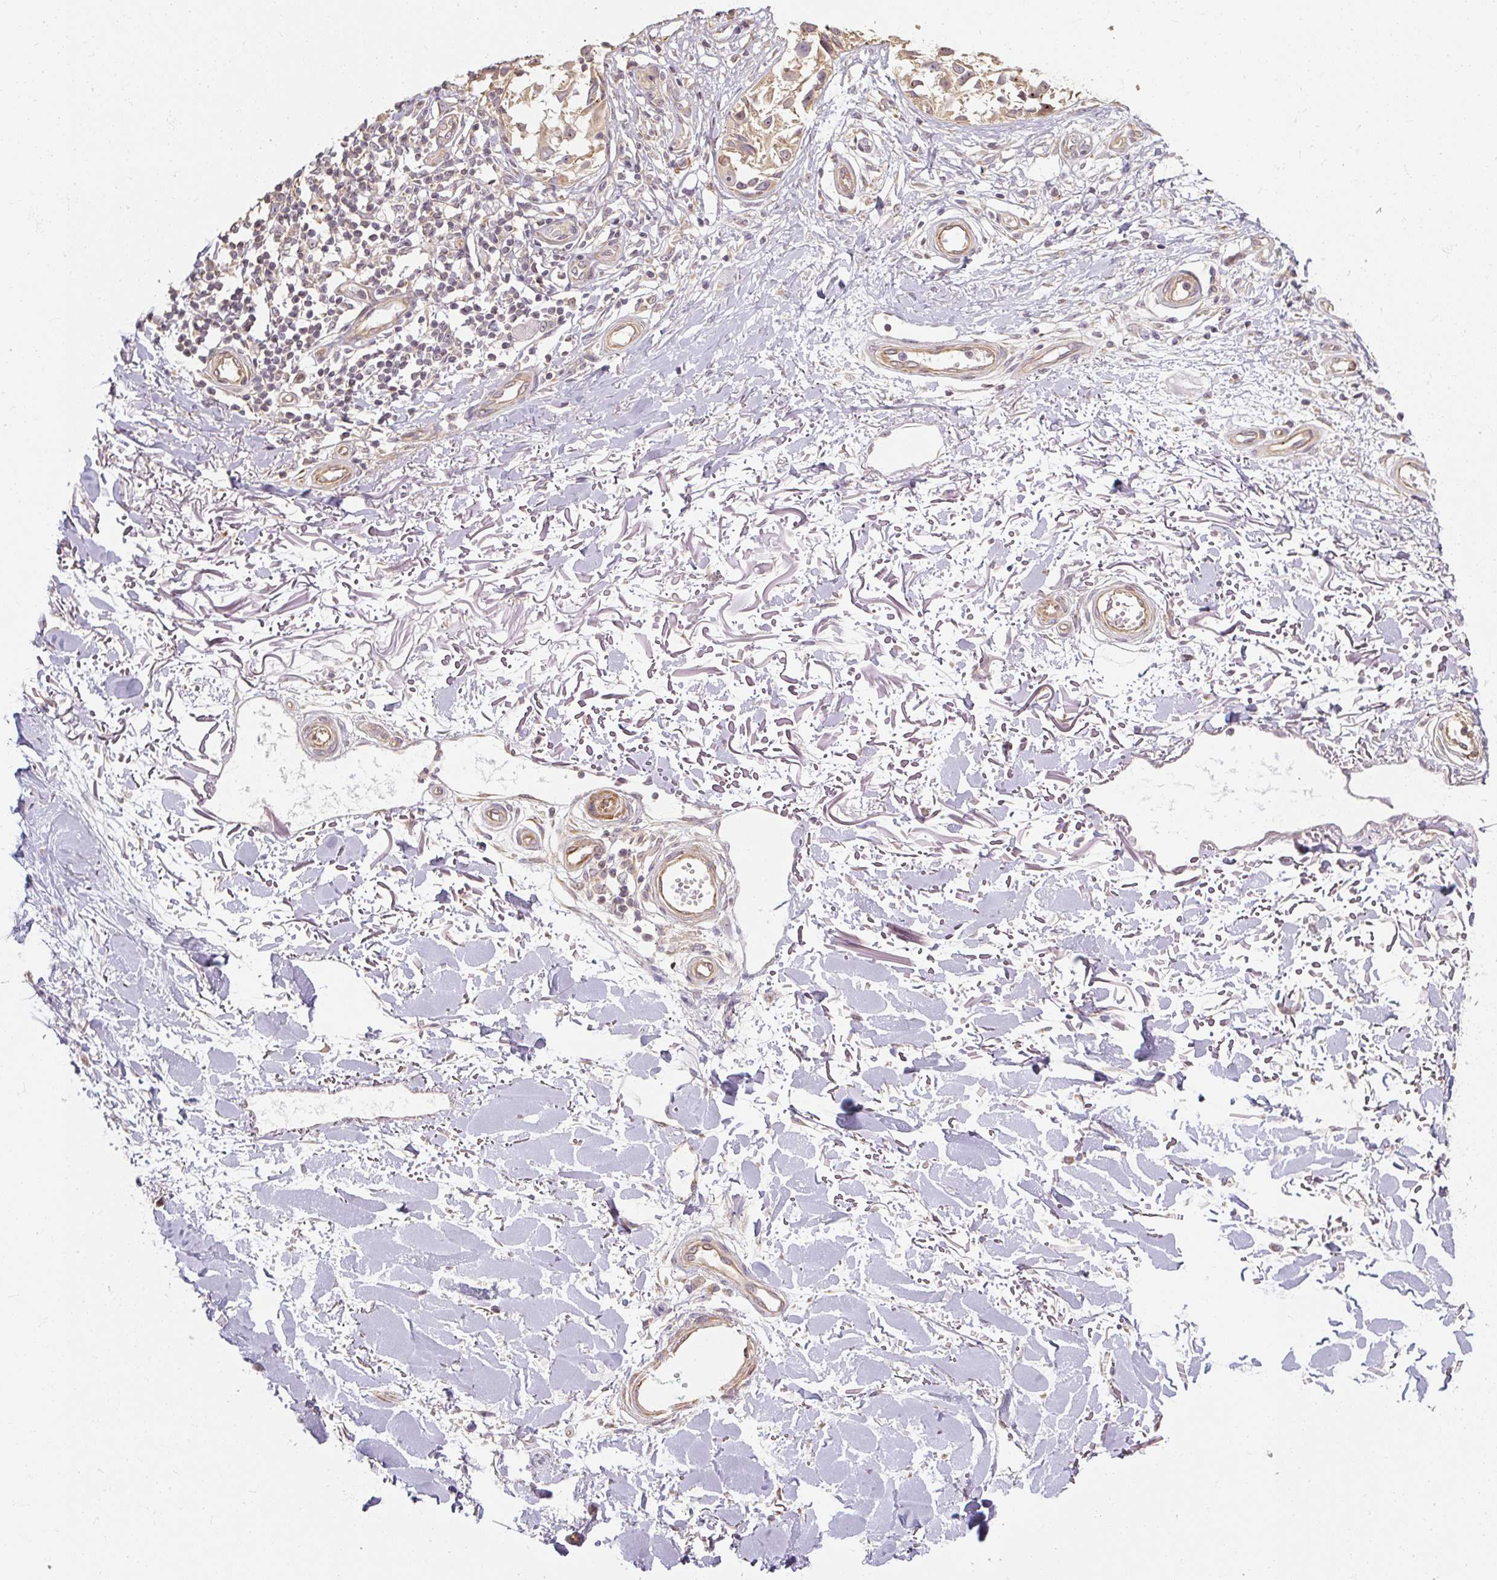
{"staining": {"intensity": "weak", "quantity": "<25%", "location": "cytoplasmic/membranous"}, "tissue": "melanoma", "cell_type": "Tumor cells", "image_type": "cancer", "snomed": [{"axis": "morphology", "description": "Malignant melanoma, NOS"}, {"axis": "topography", "description": "Skin"}], "caption": "Tumor cells show no significant positivity in melanoma. (Stains: DAB immunohistochemistry (IHC) with hematoxylin counter stain, Microscopy: brightfield microscopy at high magnification).", "gene": "RB1CC1", "patient": {"sex": "male", "age": 73}}